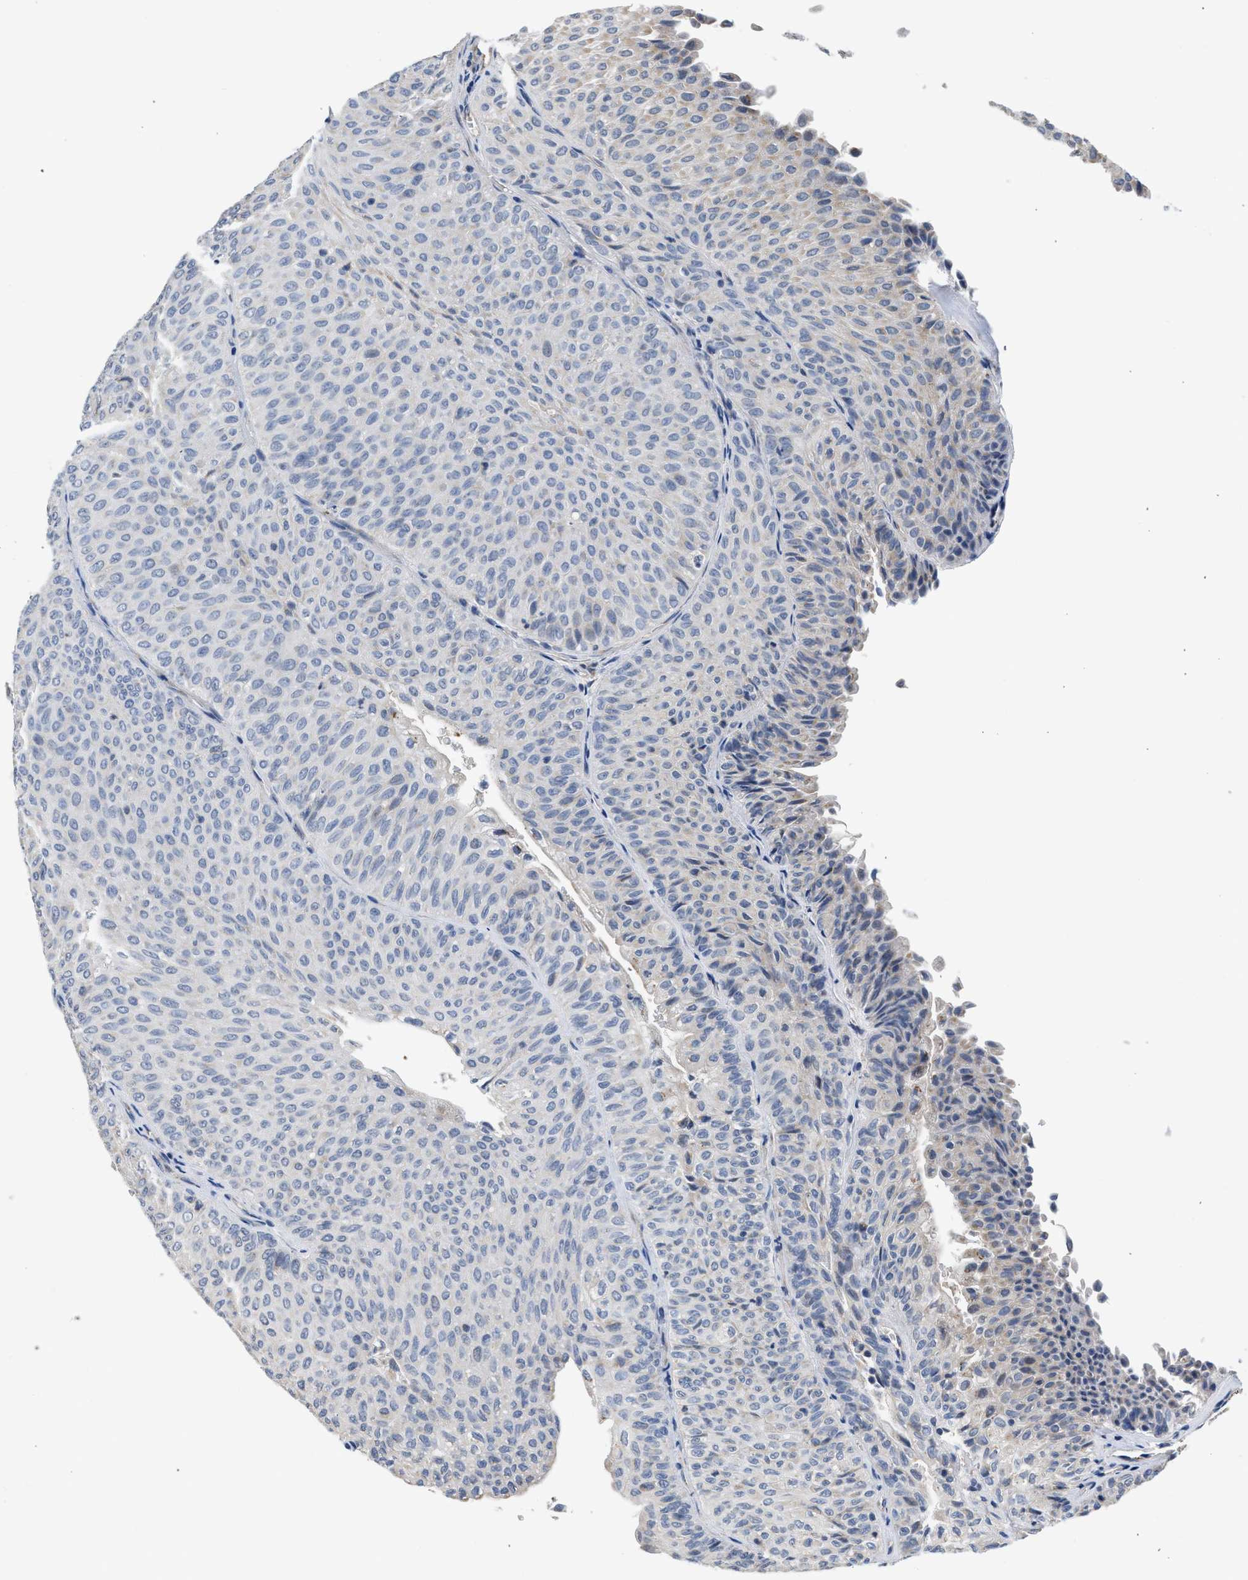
{"staining": {"intensity": "negative", "quantity": "none", "location": "none"}, "tissue": "urothelial cancer", "cell_type": "Tumor cells", "image_type": "cancer", "snomed": [{"axis": "morphology", "description": "Urothelial carcinoma, Low grade"}, {"axis": "topography", "description": "Urinary bladder"}], "caption": "Tumor cells show no significant staining in urothelial carcinoma (low-grade).", "gene": "PIM1", "patient": {"sex": "male", "age": 78}}